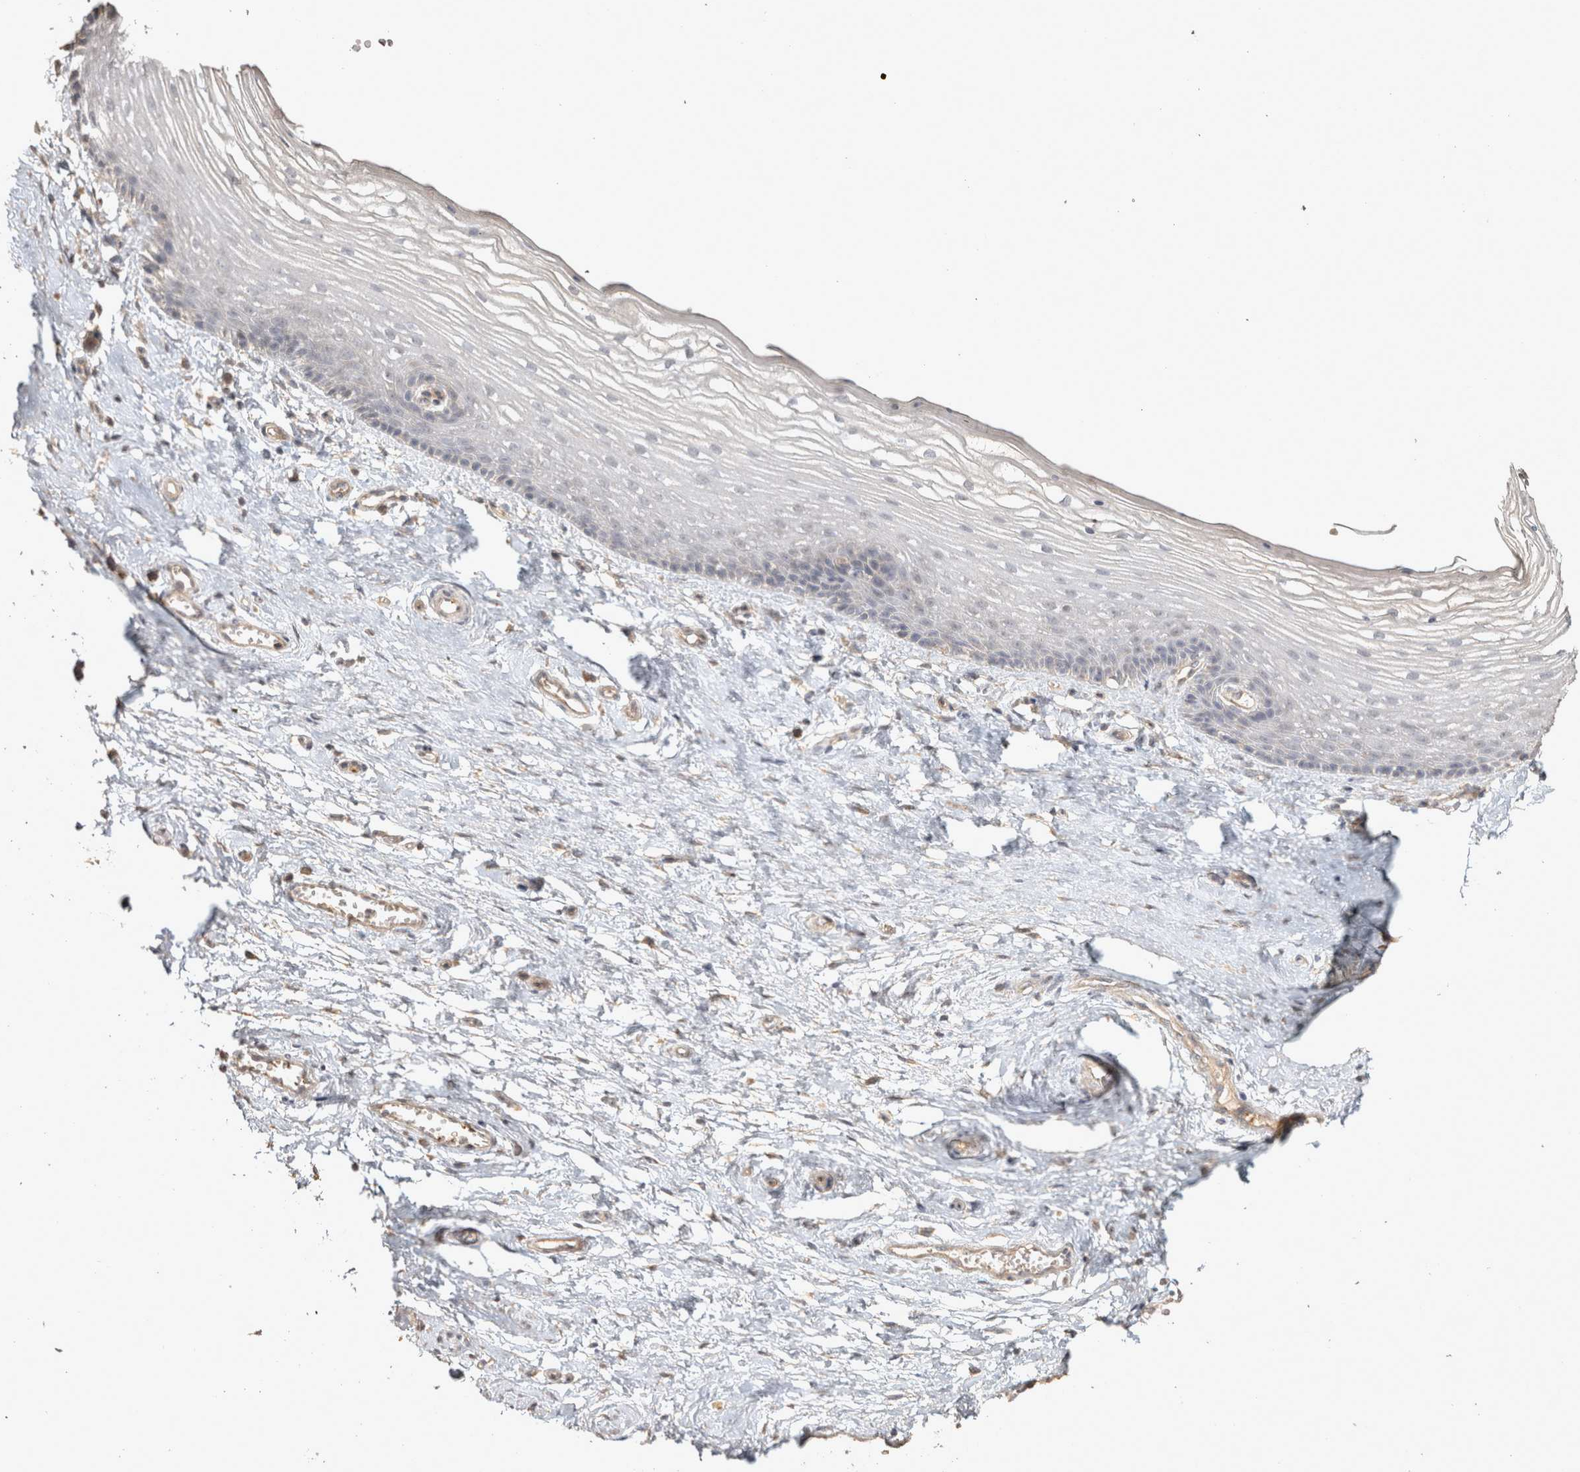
{"staining": {"intensity": "negative", "quantity": "none", "location": "none"}, "tissue": "vagina", "cell_type": "Squamous epithelial cells", "image_type": "normal", "snomed": [{"axis": "morphology", "description": "Normal tissue, NOS"}, {"axis": "topography", "description": "Vagina"}], "caption": "DAB (3,3'-diaminobenzidine) immunohistochemical staining of benign vagina exhibits no significant expression in squamous epithelial cells. The staining is performed using DAB brown chromogen with nuclei counter-stained in using hematoxylin.", "gene": "OSTN", "patient": {"sex": "female", "age": 46}}